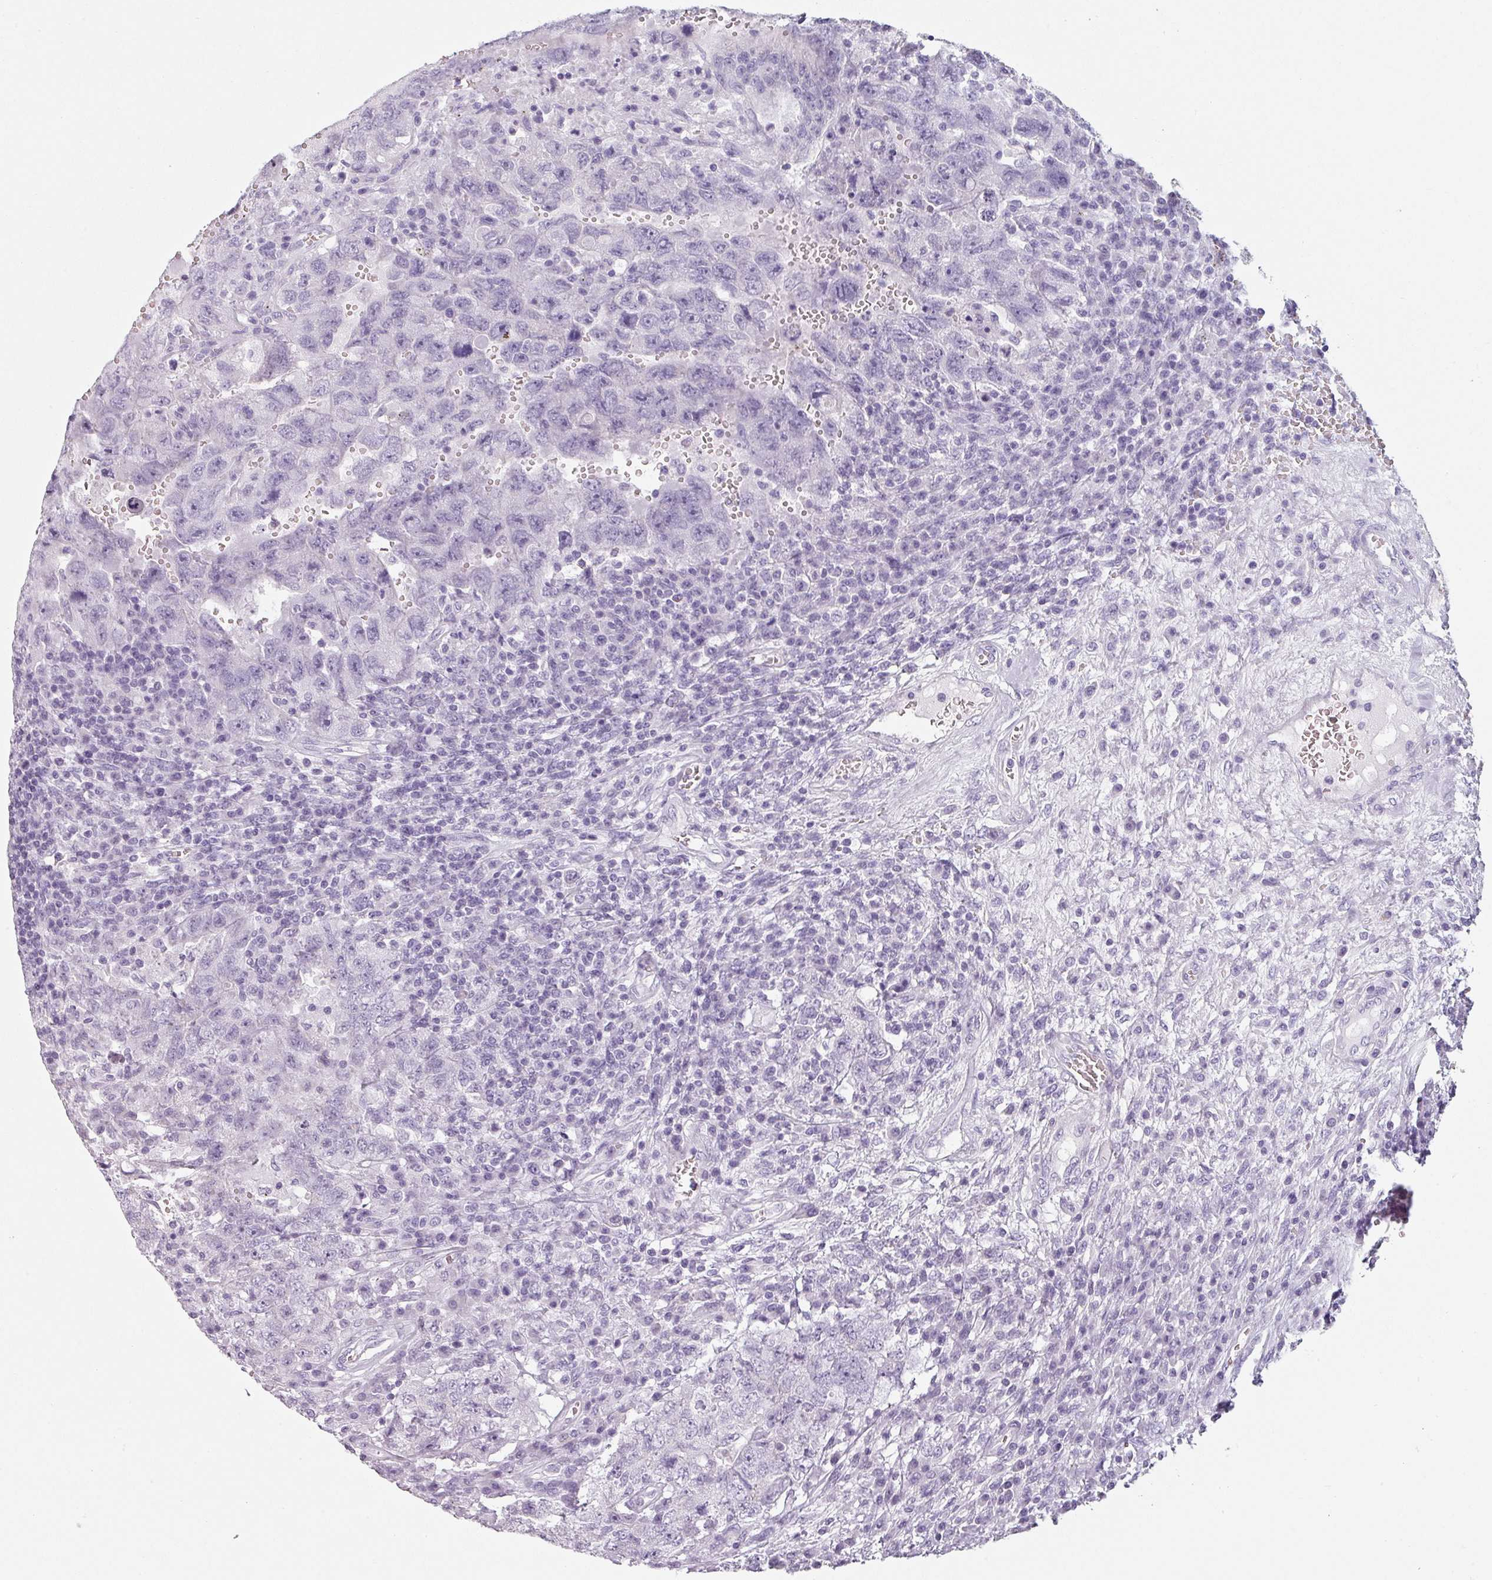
{"staining": {"intensity": "negative", "quantity": "none", "location": "none"}, "tissue": "testis cancer", "cell_type": "Tumor cells", "image_type": "cancer", "snomed": [{"axis": "morphology", "description": "Carcinoma, Embryonal, NOS"}, {"axis": "topography", "description": "Testis"}], "caption": "Embryonal carcinoma (testis) was stained to show a protein in brown. There is no significant staining in tumor cells.", "gene": "SFTPA1", "patient": {"sex": "male", "age": 26}}